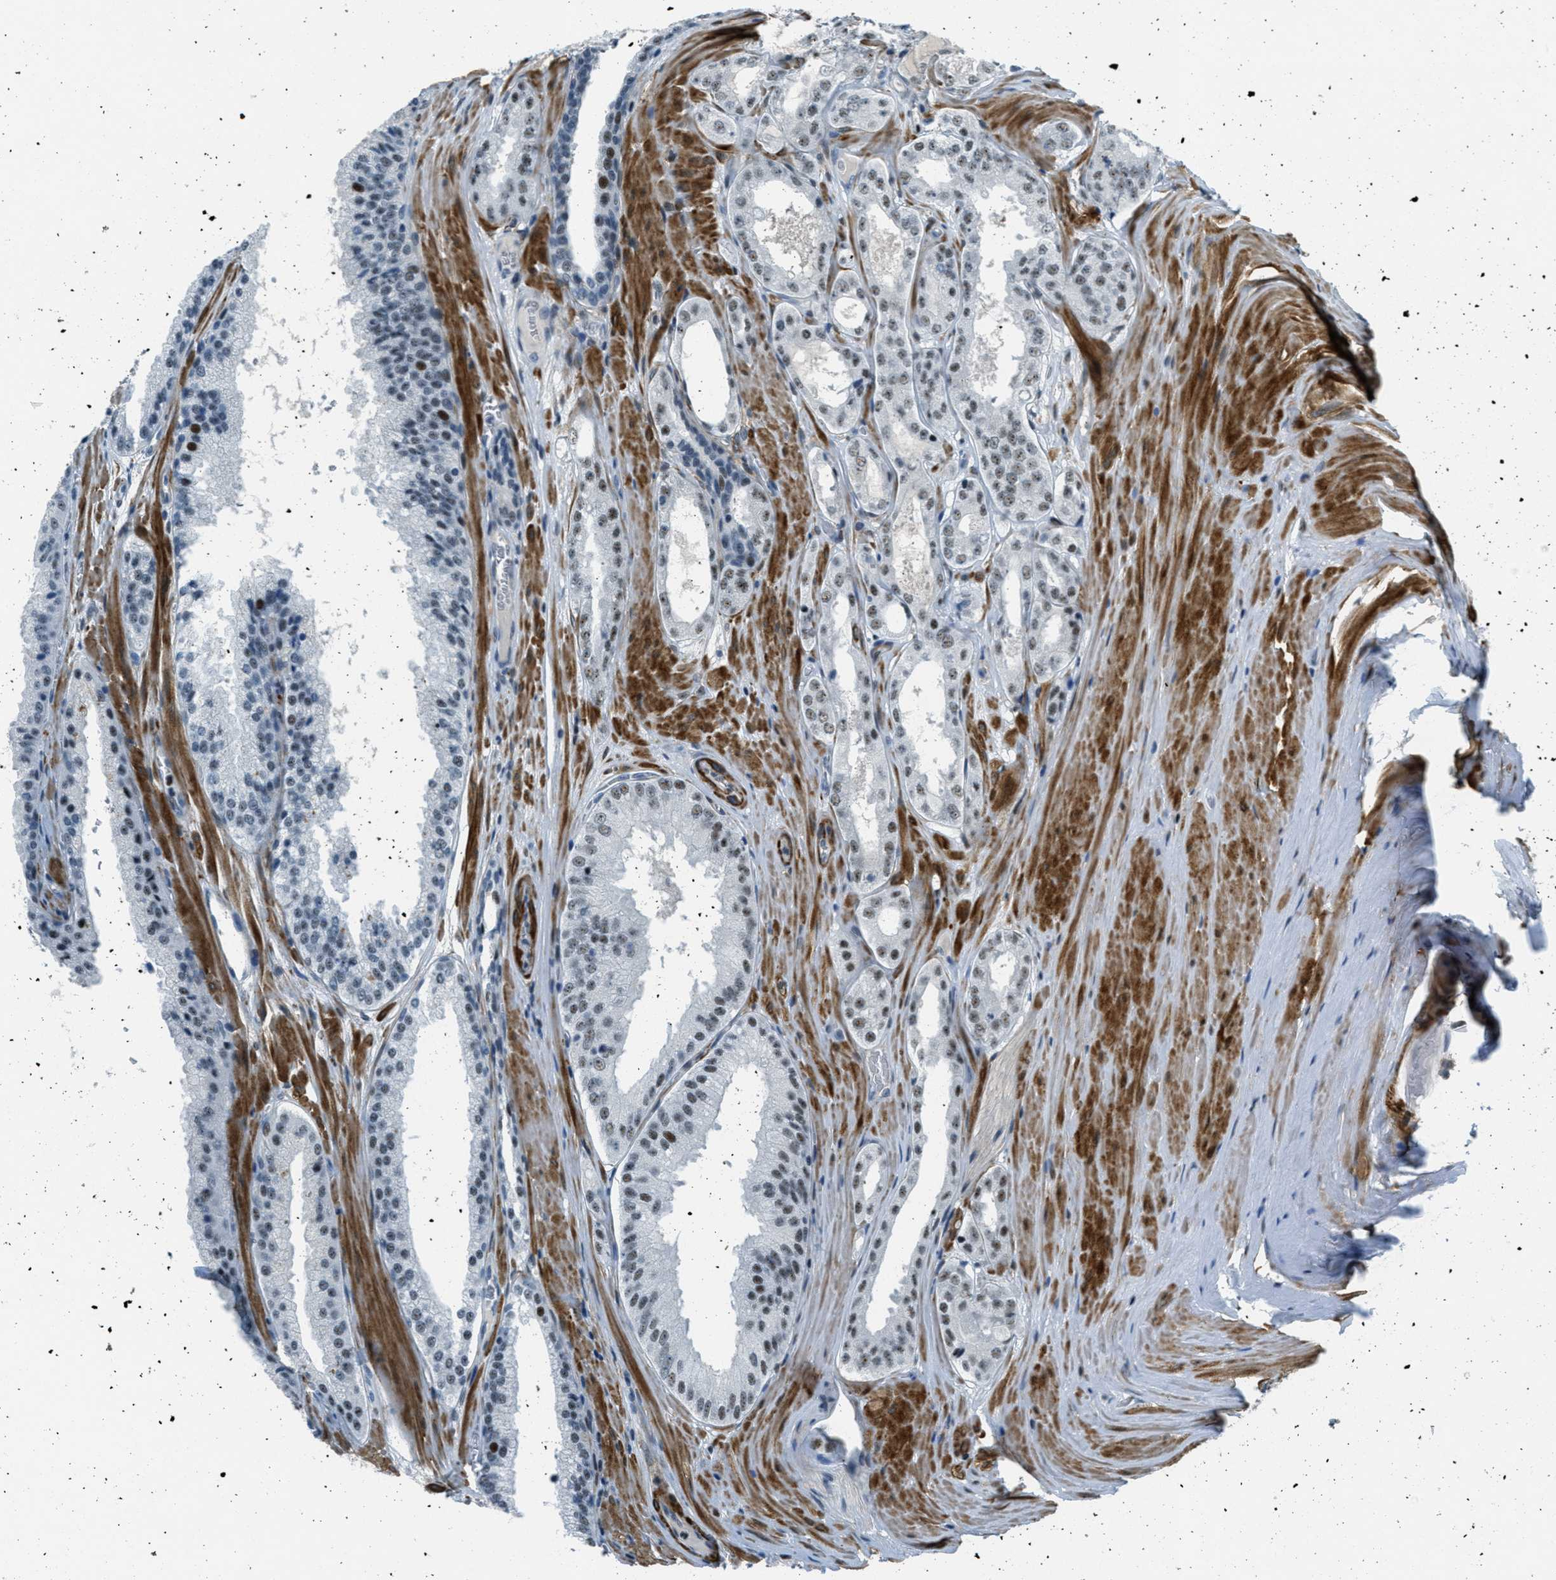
{"staining": {"intensity": "weak", "quantity": "25%-75%", "location": "nuclear"}, "tissue": "prostate cancer", "cell_type": "Tumor cells", "image_type": "cancer", "snomed": [{"axis": "morphology", "description": "Adenocarcinoma, High grade"}, {"axis": "topography", "description": "Prostate"}], "caption": "The micrograph exhibits staining of prostate adenocarcinoma (high-grade), revealing weak nuclear protein expression (brown color) within tumor cells.", "gene": "ZDHHC23", "patient": {"sex": "male", "age": 65}}